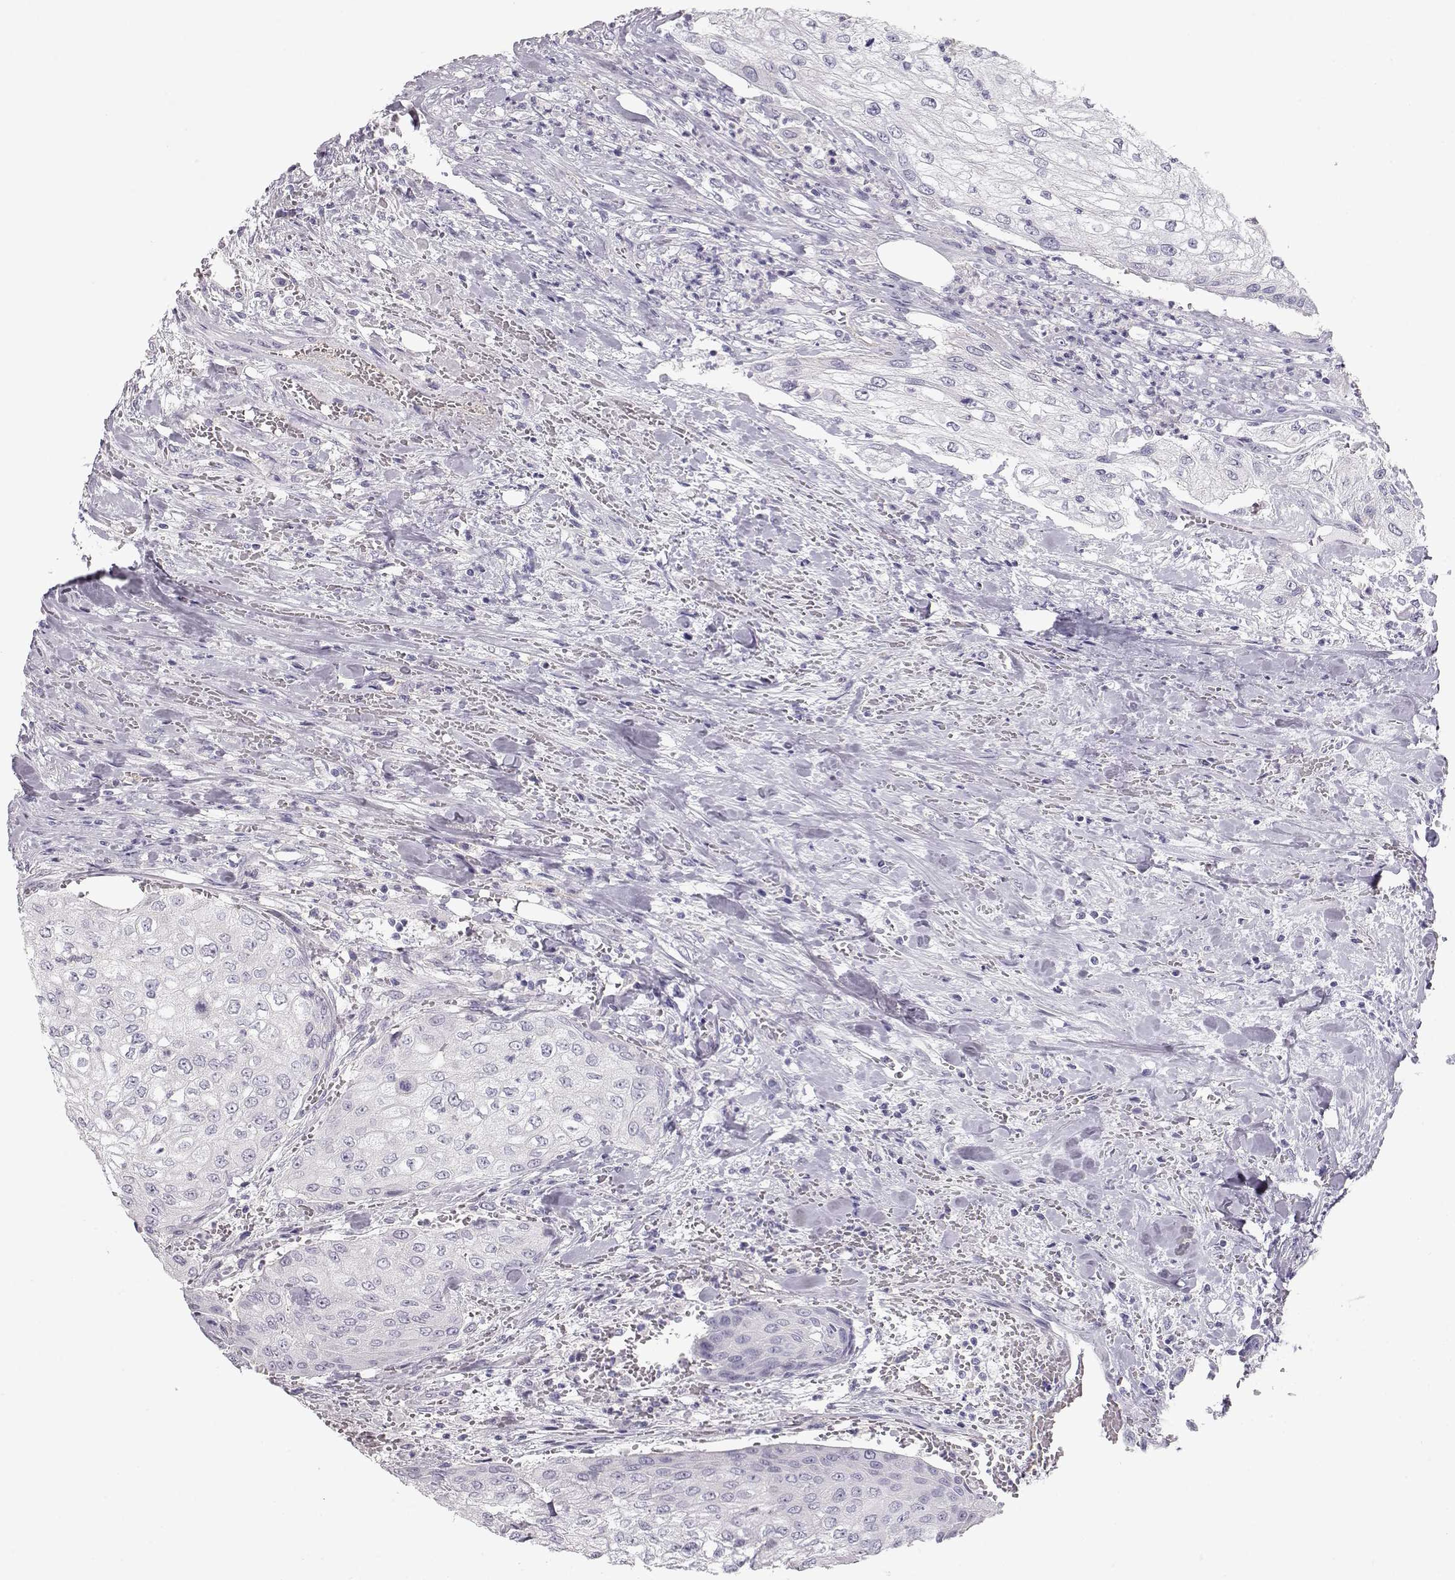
{"staining": {"intensity": "negative", "quantity": "none", "location": "none"}, "tissue": "urothelial cancer", "cell_type": "Tumor cells", "image_type": "cancer", "snomed": [{"axis": "morphology", "description": "Urothelial carcinoma, High grade"}, {"axis": "topography", "description": "Urinary bladder"}], "caption": "This is a image of IHC staining of urothelial cancer, which shows no expression in tumor cells. Nuclei are stained in blue.", "gene": "SLITRK3", "patient": {"sex": "male", "age": 62}}